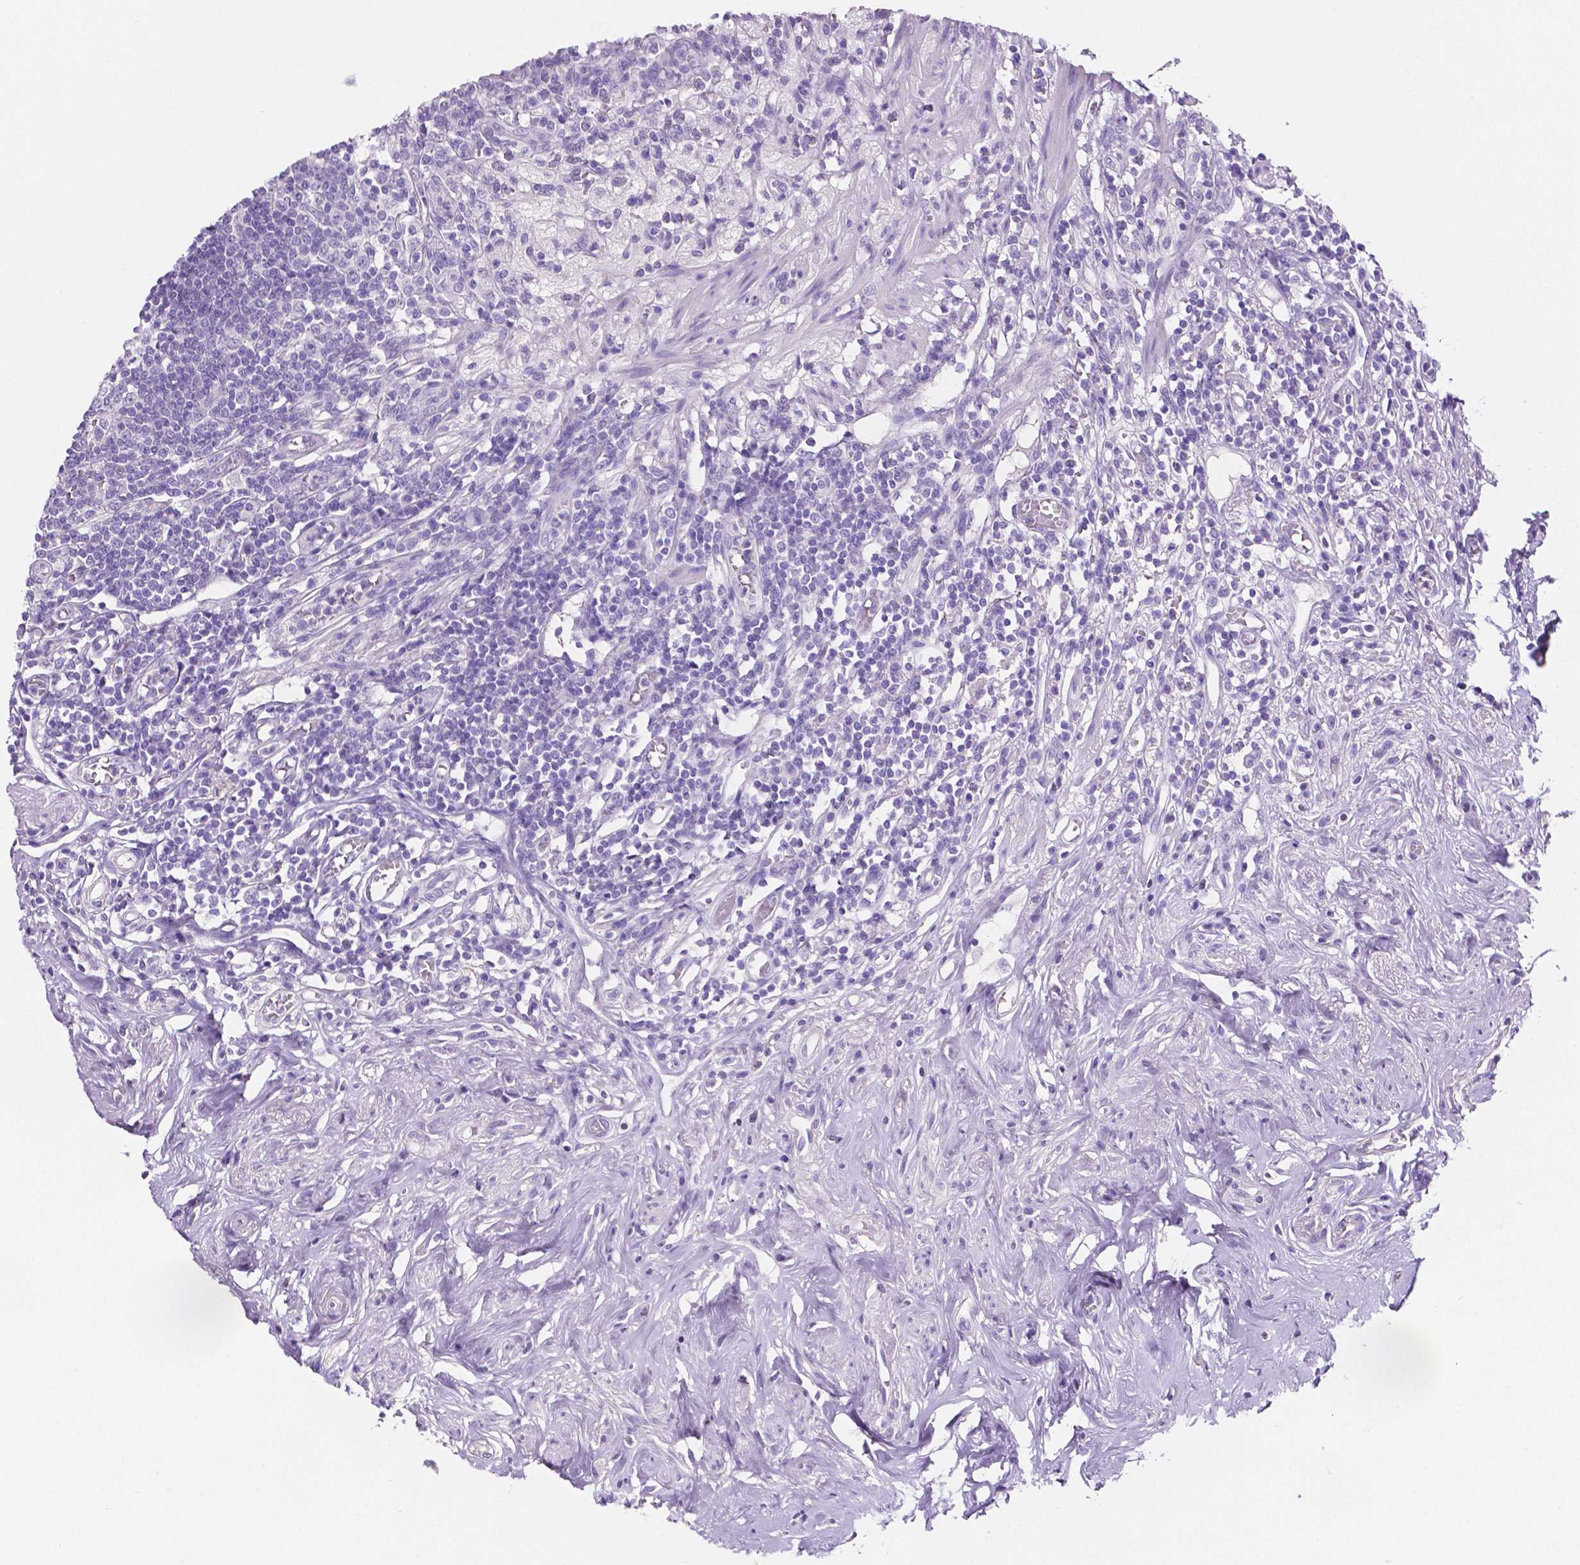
{"staining": {"intensity": "negative", "quantity": "none", "location": "none"}, "tissue": "appendix", "cell_type": "Glandular cells", "image_type": "normal", "snomed": [{"axis": "morphology", "description": "Normal tissue, NOS"}, {"axis": "morphology", "description": "Carcinoma, endometroid"}, {"axis": "topography", "description": "Appendix"}, {"axis": "topography", "description": "Colon"}], "caption": "A photomicrograph of appendix stained for a protein displays no brown staining in glandular cells. The staining is performed using DAB brown chromogen with nuclei counter-stained in using hematoxylin.", "gene": "SLC22A2", "patient": {"sex": "female", "age": 60}}